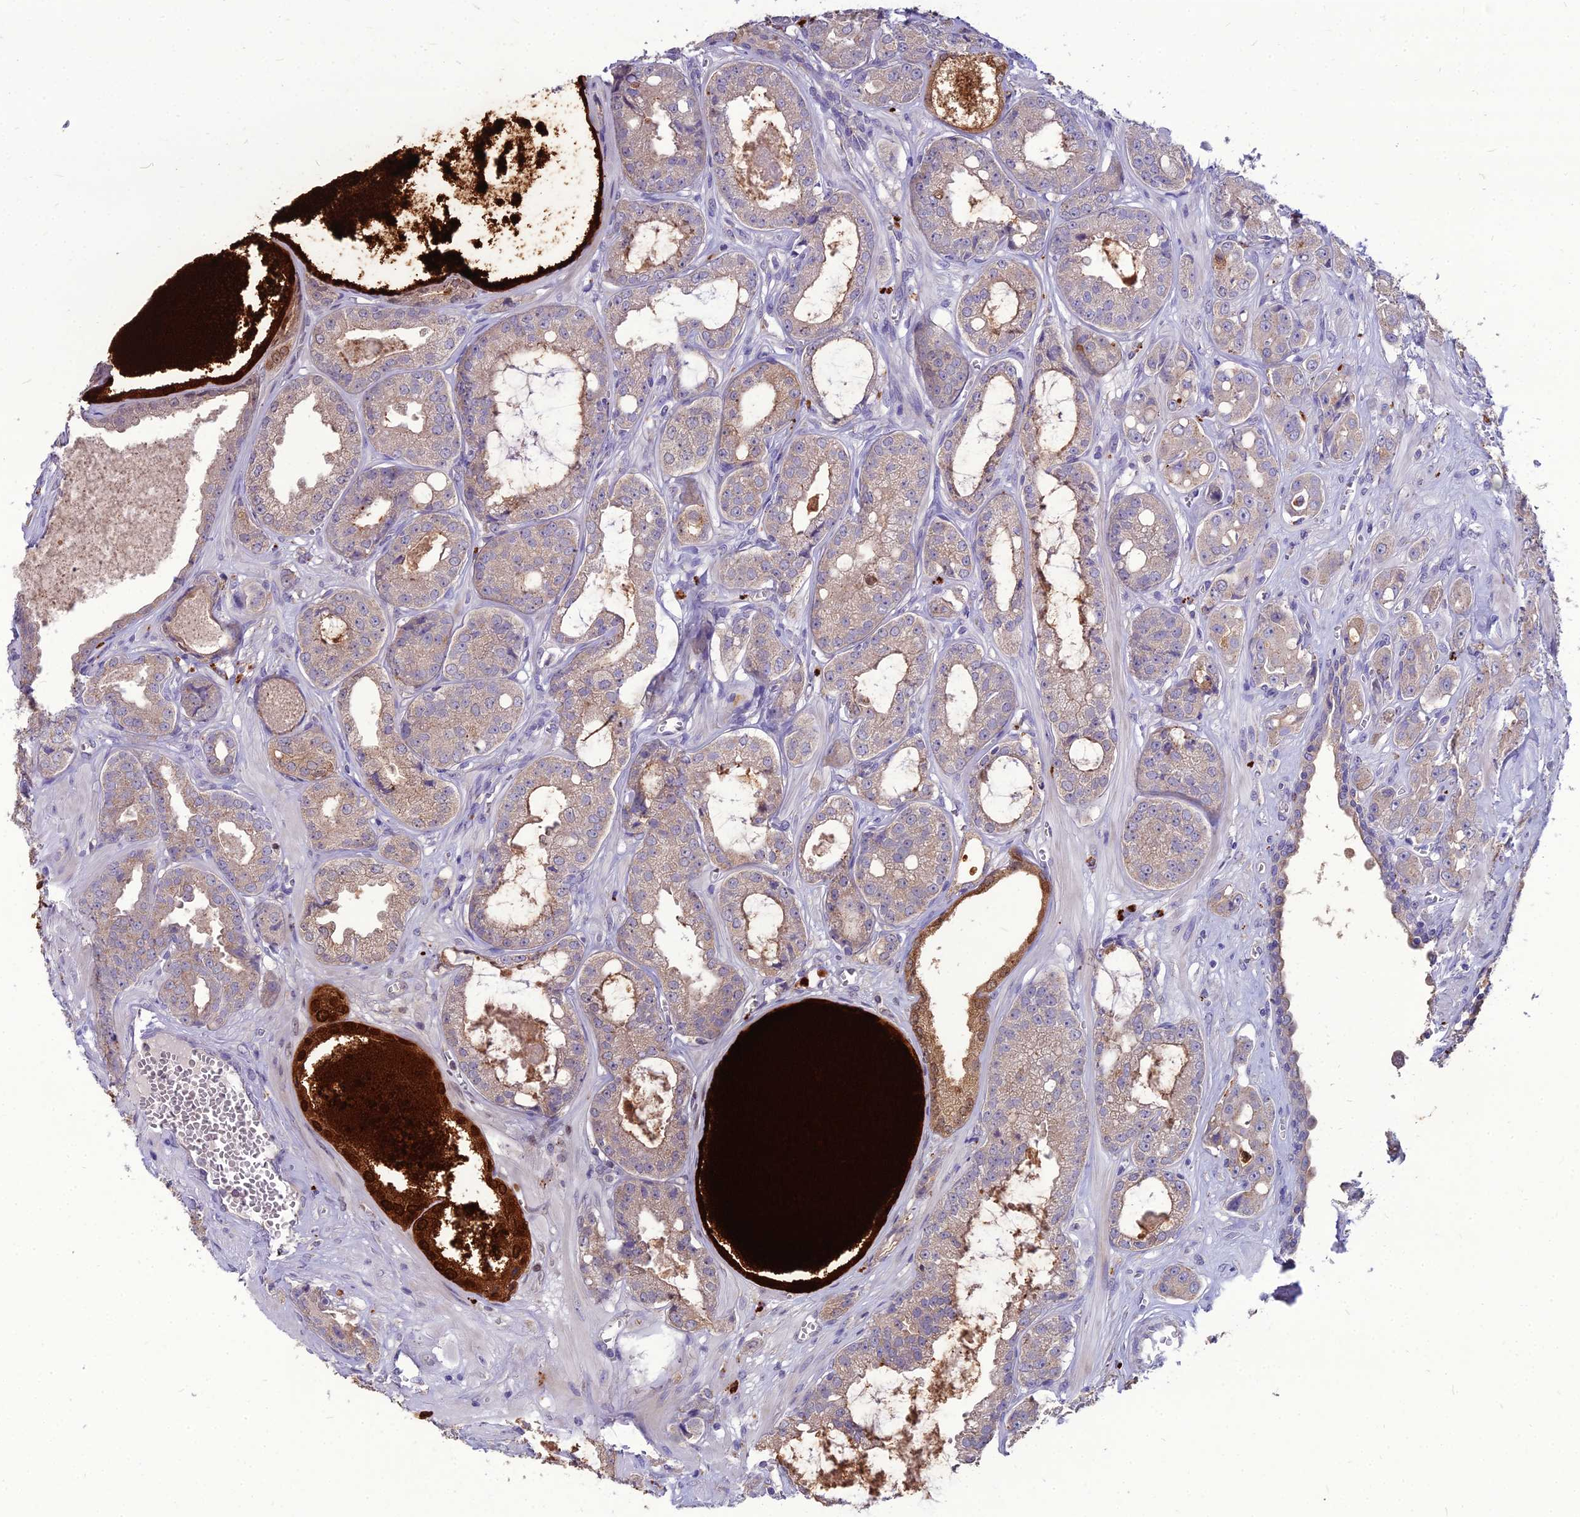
{"staining": {"intensity": "weak", "quantity": "<25%", "location": "cytoplasmic/membranous"}, "tissue": "prostate cancer", "cell_type": "Tumor cells", "image_type": "cancer", "snomed": [{"axis": "morphology", "description": "Adenocarcinoma, High grade"}, {"axis": "topography", "description": "Prostate"}], "caption": "High-grade adenocarcinoma (prostate) stained for a protein using immunohistochemistry (IHC) exhibits no positivity tumor cells.", "gene": "PCED1B", "patient": {"sex": "male", "age": 74}}